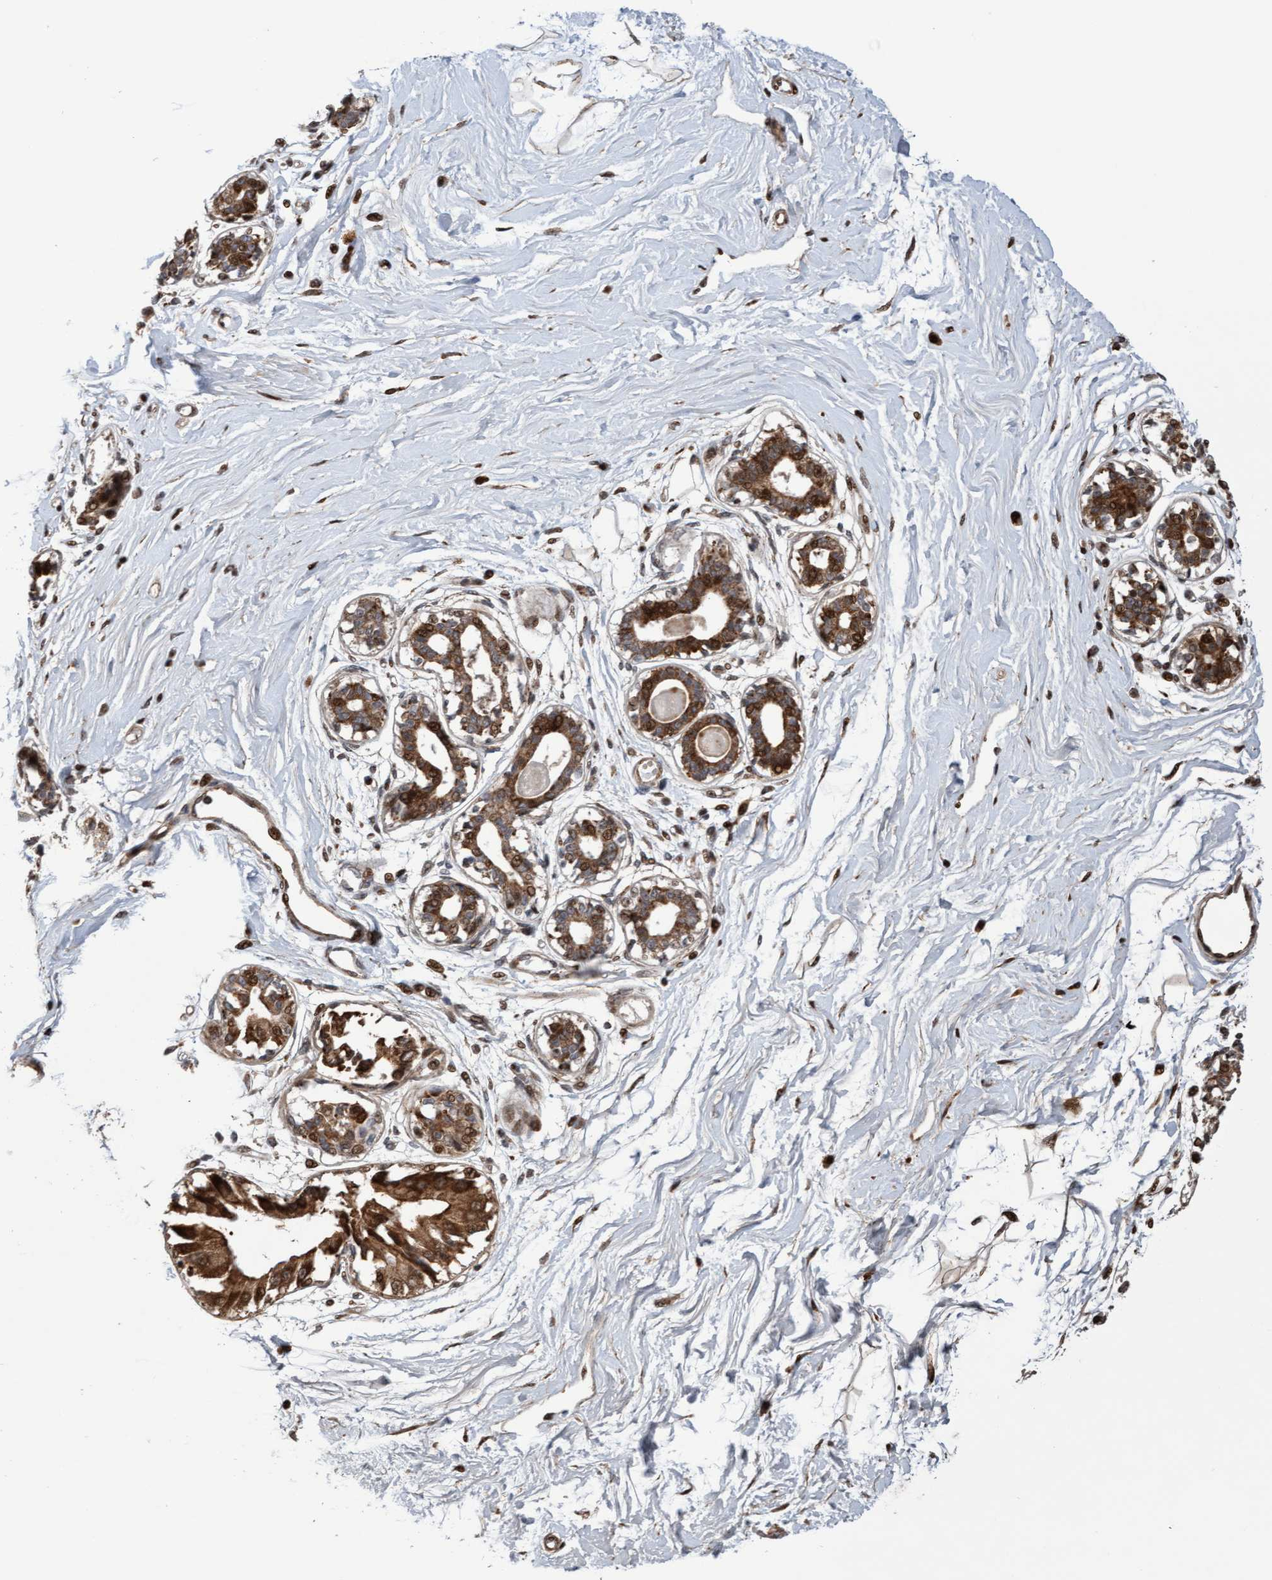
{"staining": {"intensity": "weak", "quantity": ">75%", "location": "cytoplasmic/membranous"}, "tissue": "breast", "cell_type": "Adipocytes", "image_type": "normal", "snomed": [{"axis": "morphology", "description": "Normal tissue, NOS"}, {"axis": "topography", "description": "Breast"}], "caption": "A brown stain shows weak cytoplasmic/membranous positivity of a protein in adipocytes of unremarkable breast. (DAB IHC, brown staining for protein, blue staining for nuclei).", "gene": "PECR", "patient": {"sex": "female", "age": 45}}